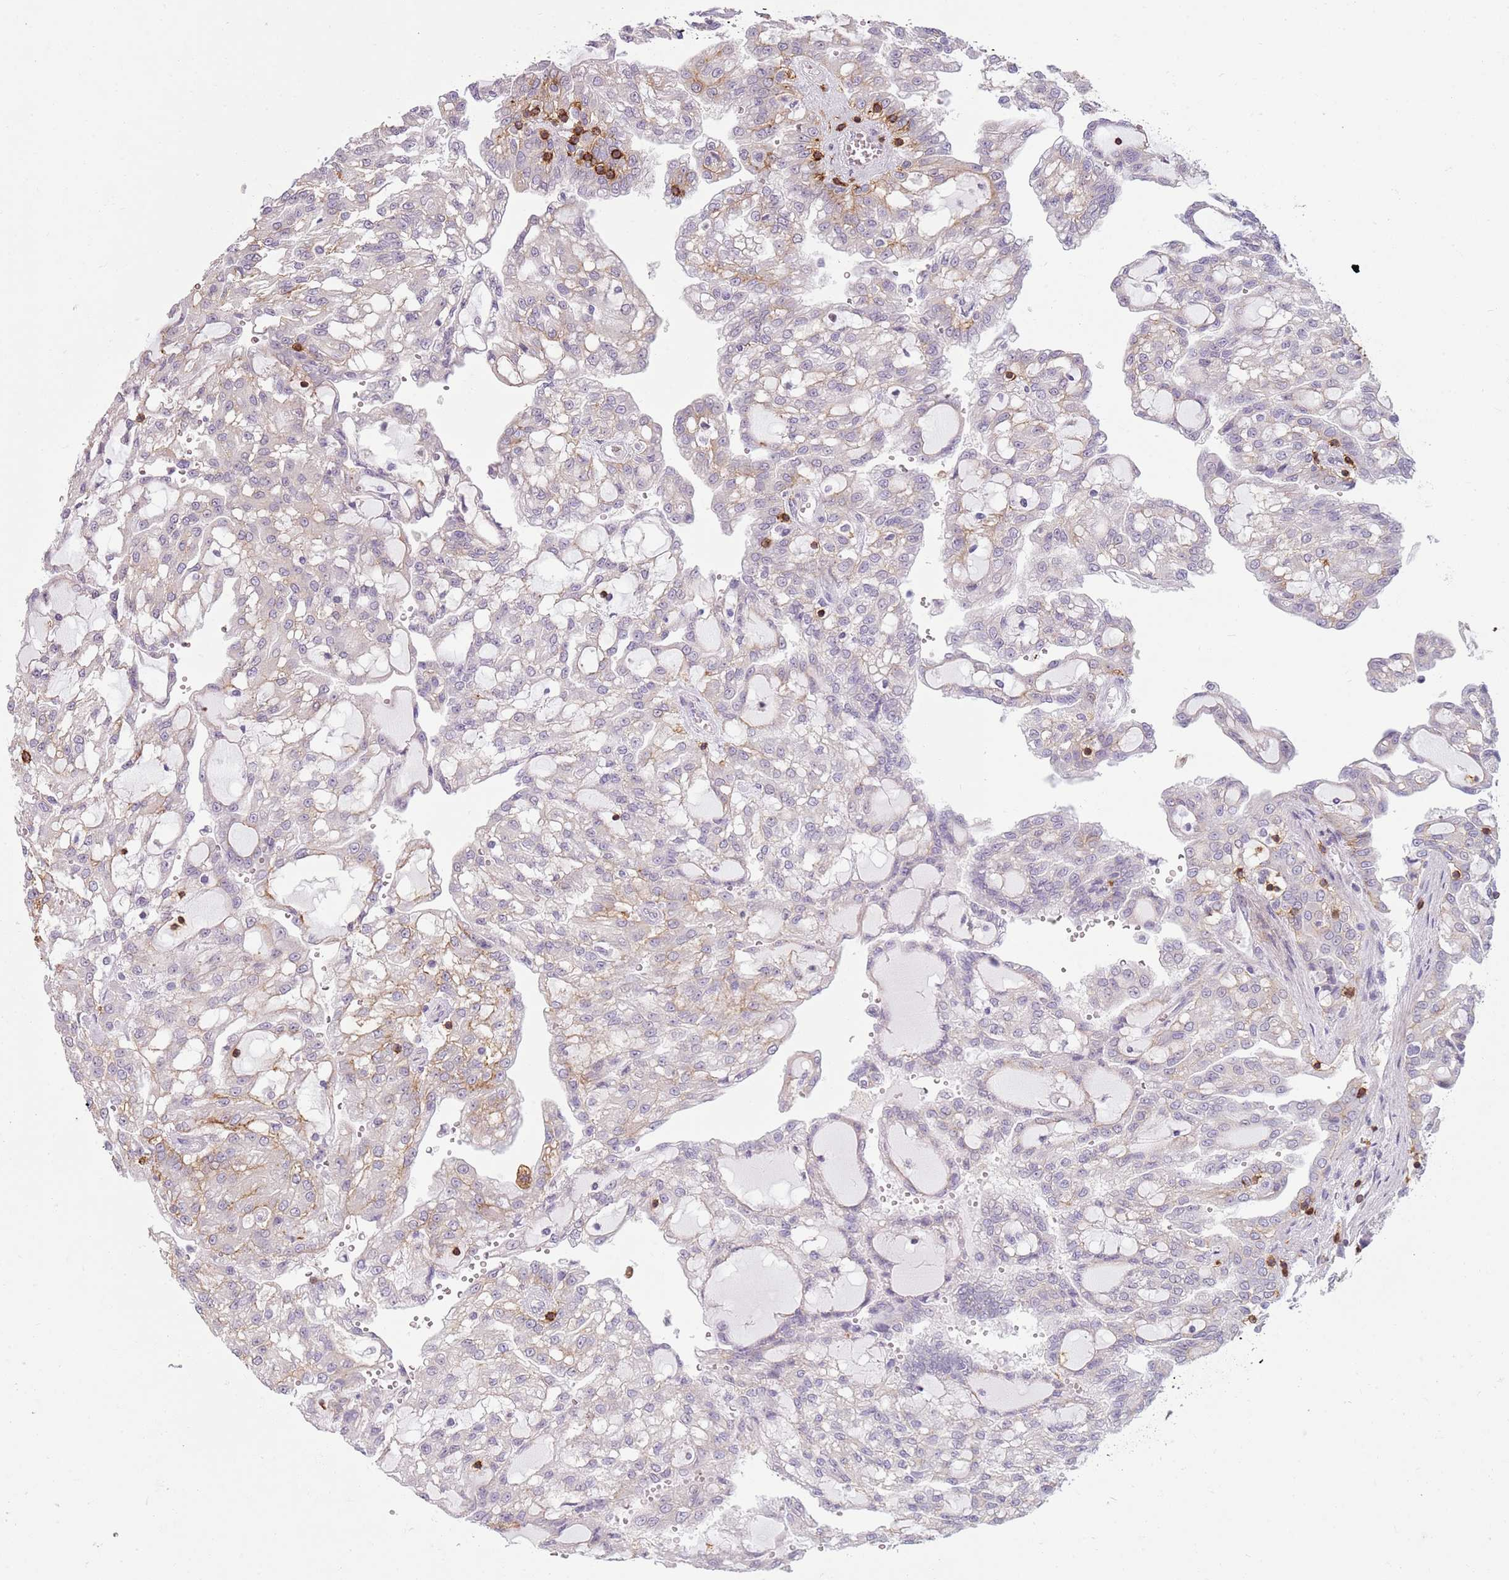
{"staining": {"intensity": "negative", "quantity": "none", "location": "none"}, "tissue": "renal cancer", "cell_type": "Tumor cells", "image_type": "cancer", "snomed": [{"axis": "morphology", "description": "Adenocarcinoma, NOS"}, {"axis": "topography", "description": "Kidney"}], "caption": "Tumor cells are negative for protein expression in human adenocarcinoma (renal).", "gene": "ZNF583", "patient": {"sex": "male", "age": 63}}